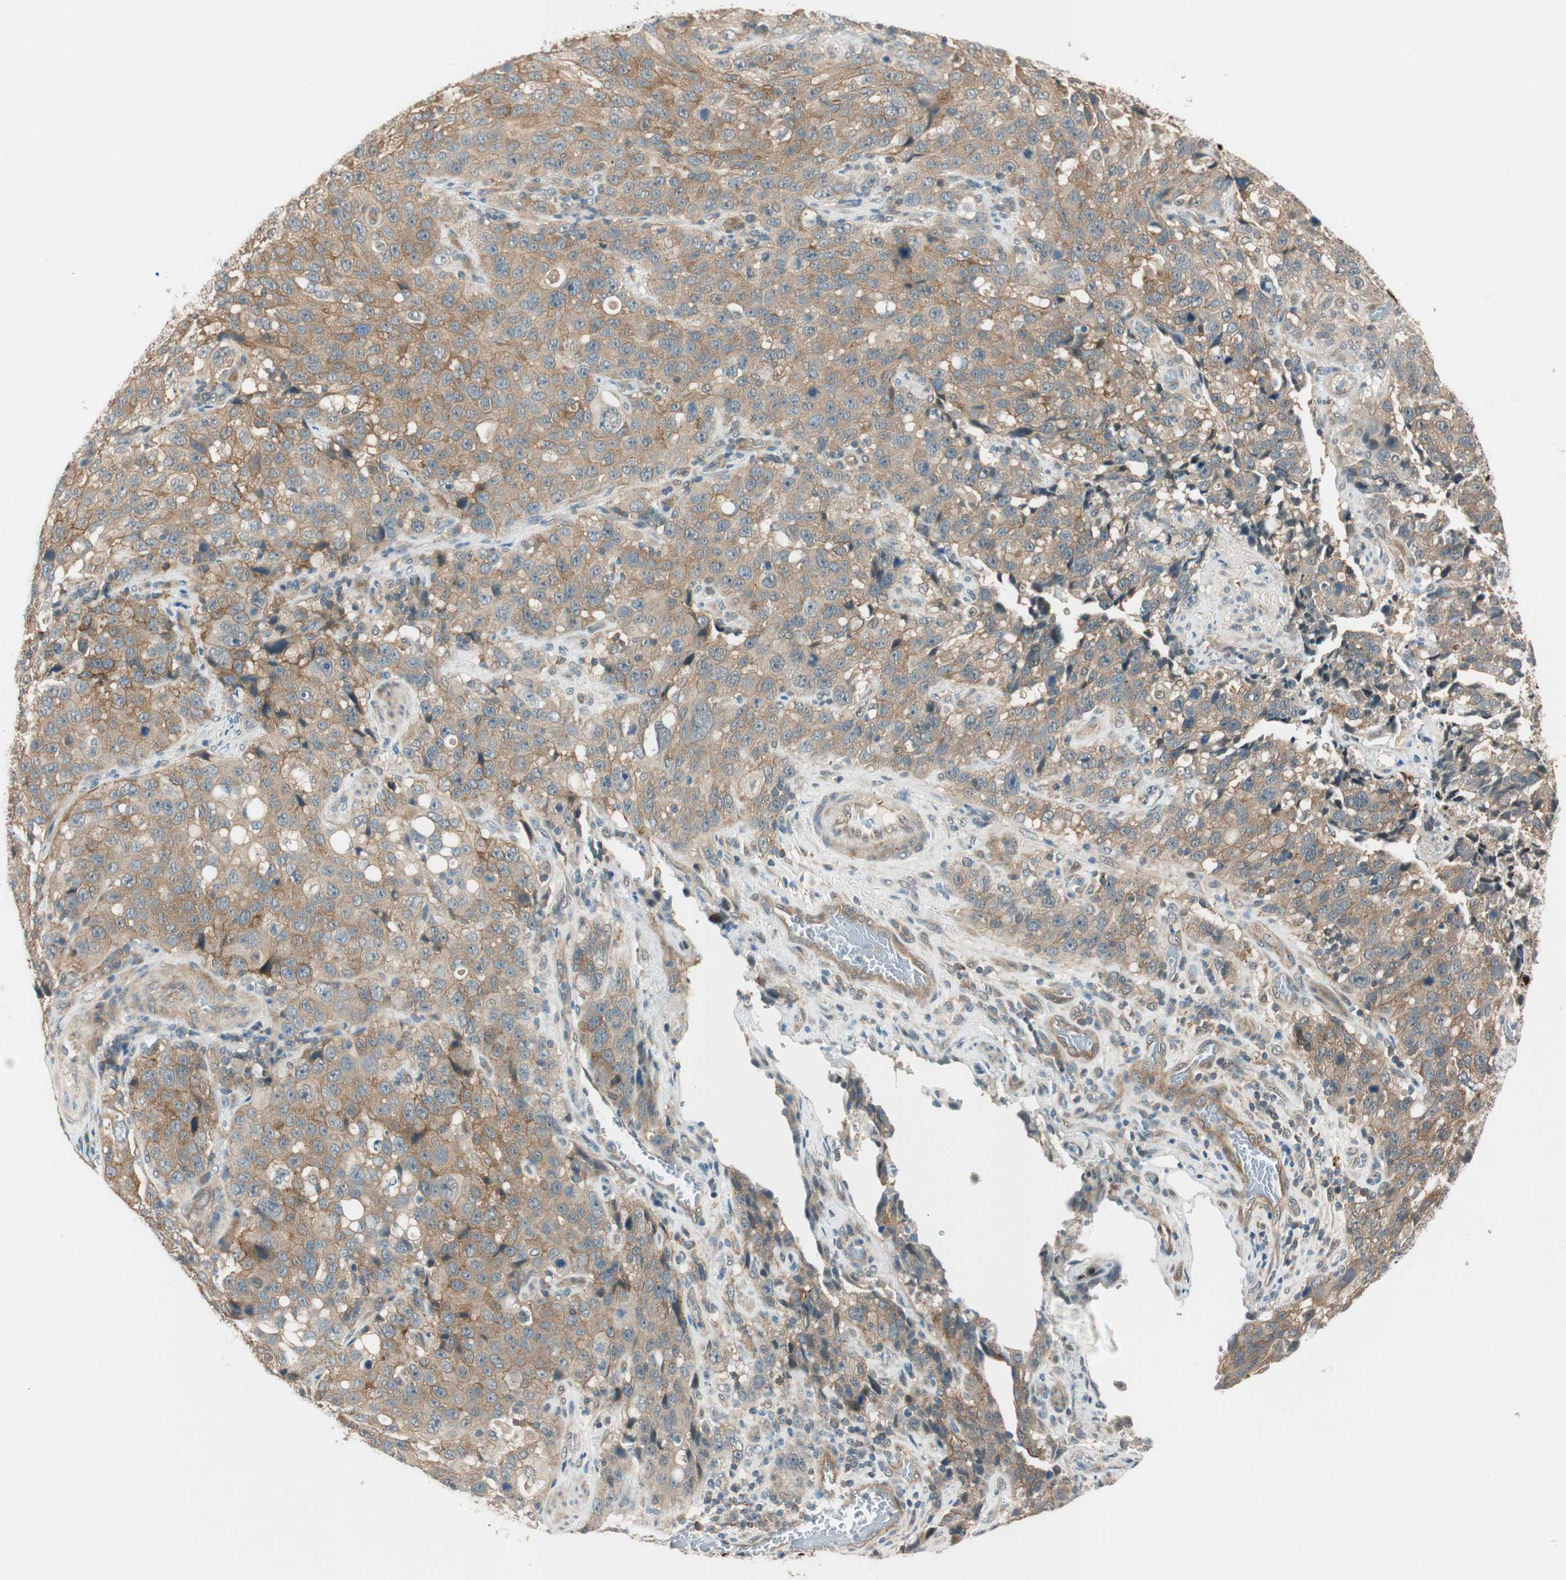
{"staining": {"intensity": "moderate", "quantity": ">75%", "location": "cytoplasmic/membranous"}, "tissue": "stomach cancer", "cell_type": "Tumor cells", "image_type": "cancer", "snomed": [{"axis": "morphology", "description": "Normal tissue, NOS"}, {"axis": "morphology", "description": "Adenocarcinoma, NOS"}, {"axis": "topography", "description": "Stomach"}], "caption": "A brown stain highlights moderate cytoplasmic/membranous expression of a protein in stomach cancer tumor cells. The protein is shown in brown color, while the nuclei are stained blue.", "gene": "PSMD8", "patient": {"sex": "male", "age": 48}}